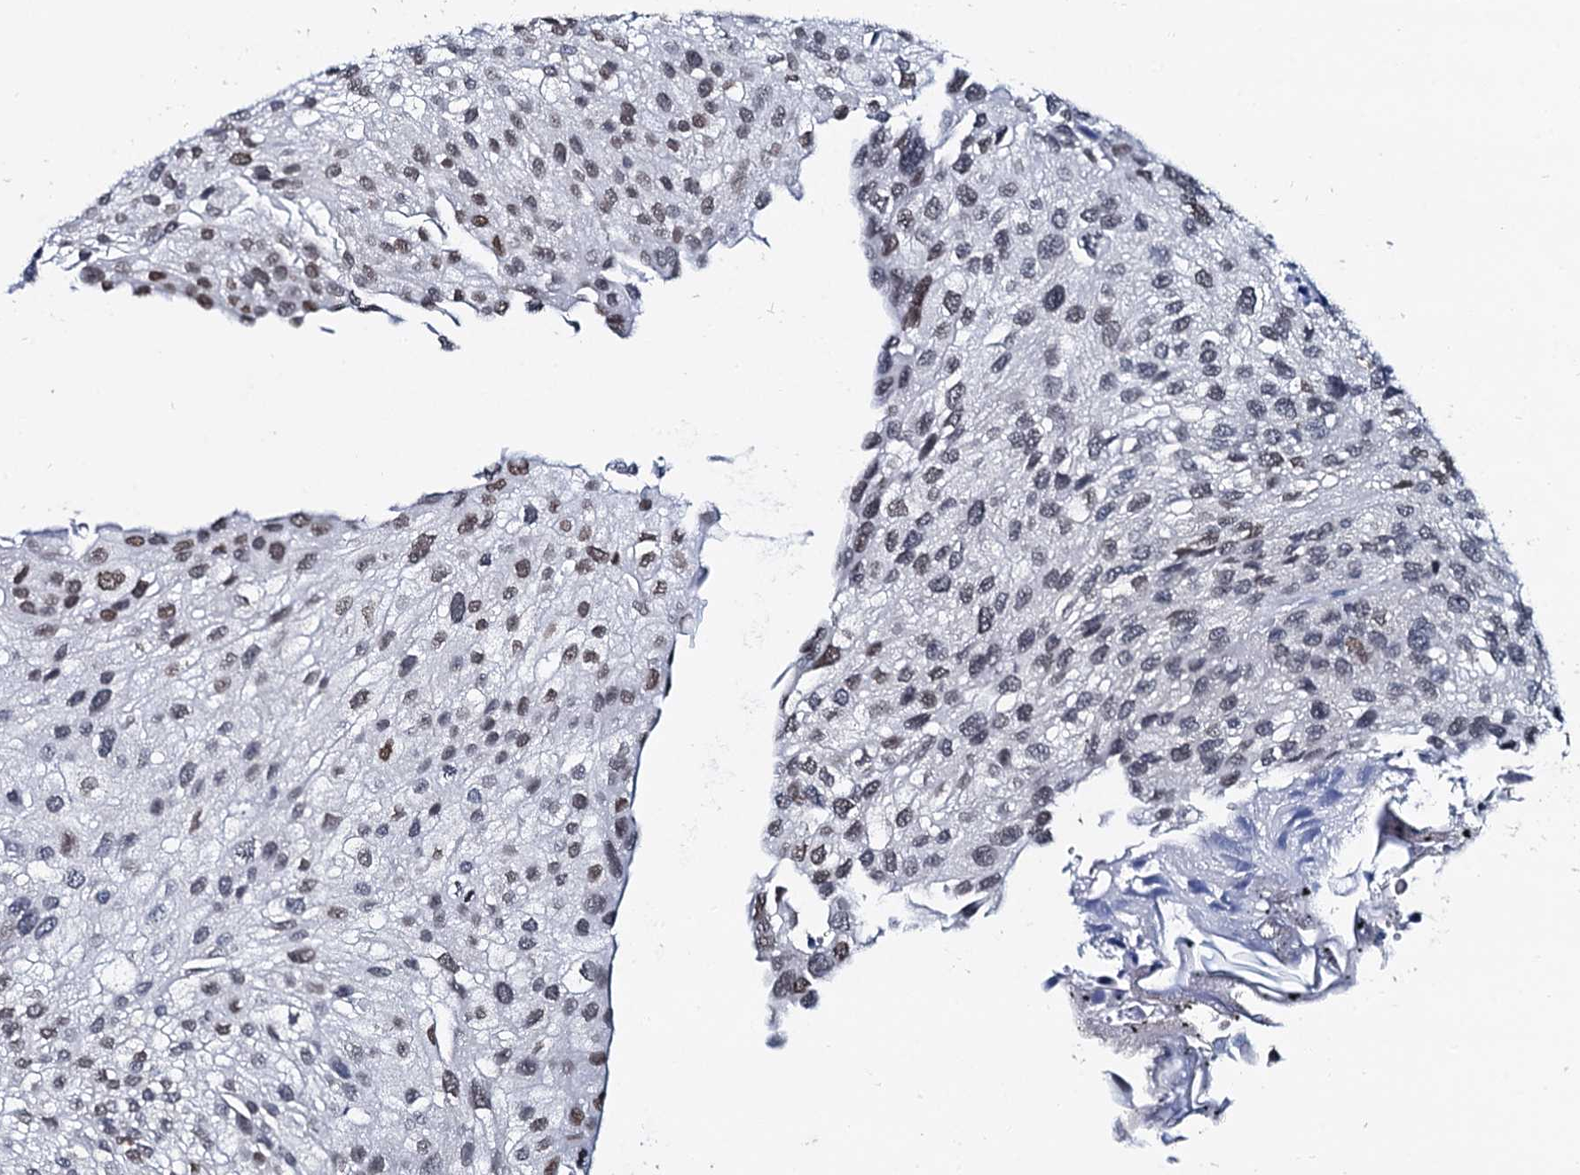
{"staining": {"intensity": "moderate", "quantity": "25%-75%", "location": "nuclear"}, "tissue": "urothelial cancer", "cell_type": "Tumor cells", "image_type": "cancer", "snomed": [{"axis": "morphology", "description": "Urothelial carcinoma, Low grade"}, {"axis": "topography", "description": "Urinary bladder"}], "caption": "DAB immunohistochemical staining of urothelial carcinoma (low-grade) reveals moderate nuclear protein expression in about 25%-75% of tumor cells. The staining is performed using DAB brown chromogen to label protein expression. The nuclei are counter-stained blue using hematoxylin.", "gene": "CMAS", "patient": {"sex": "female", "age": 89}}